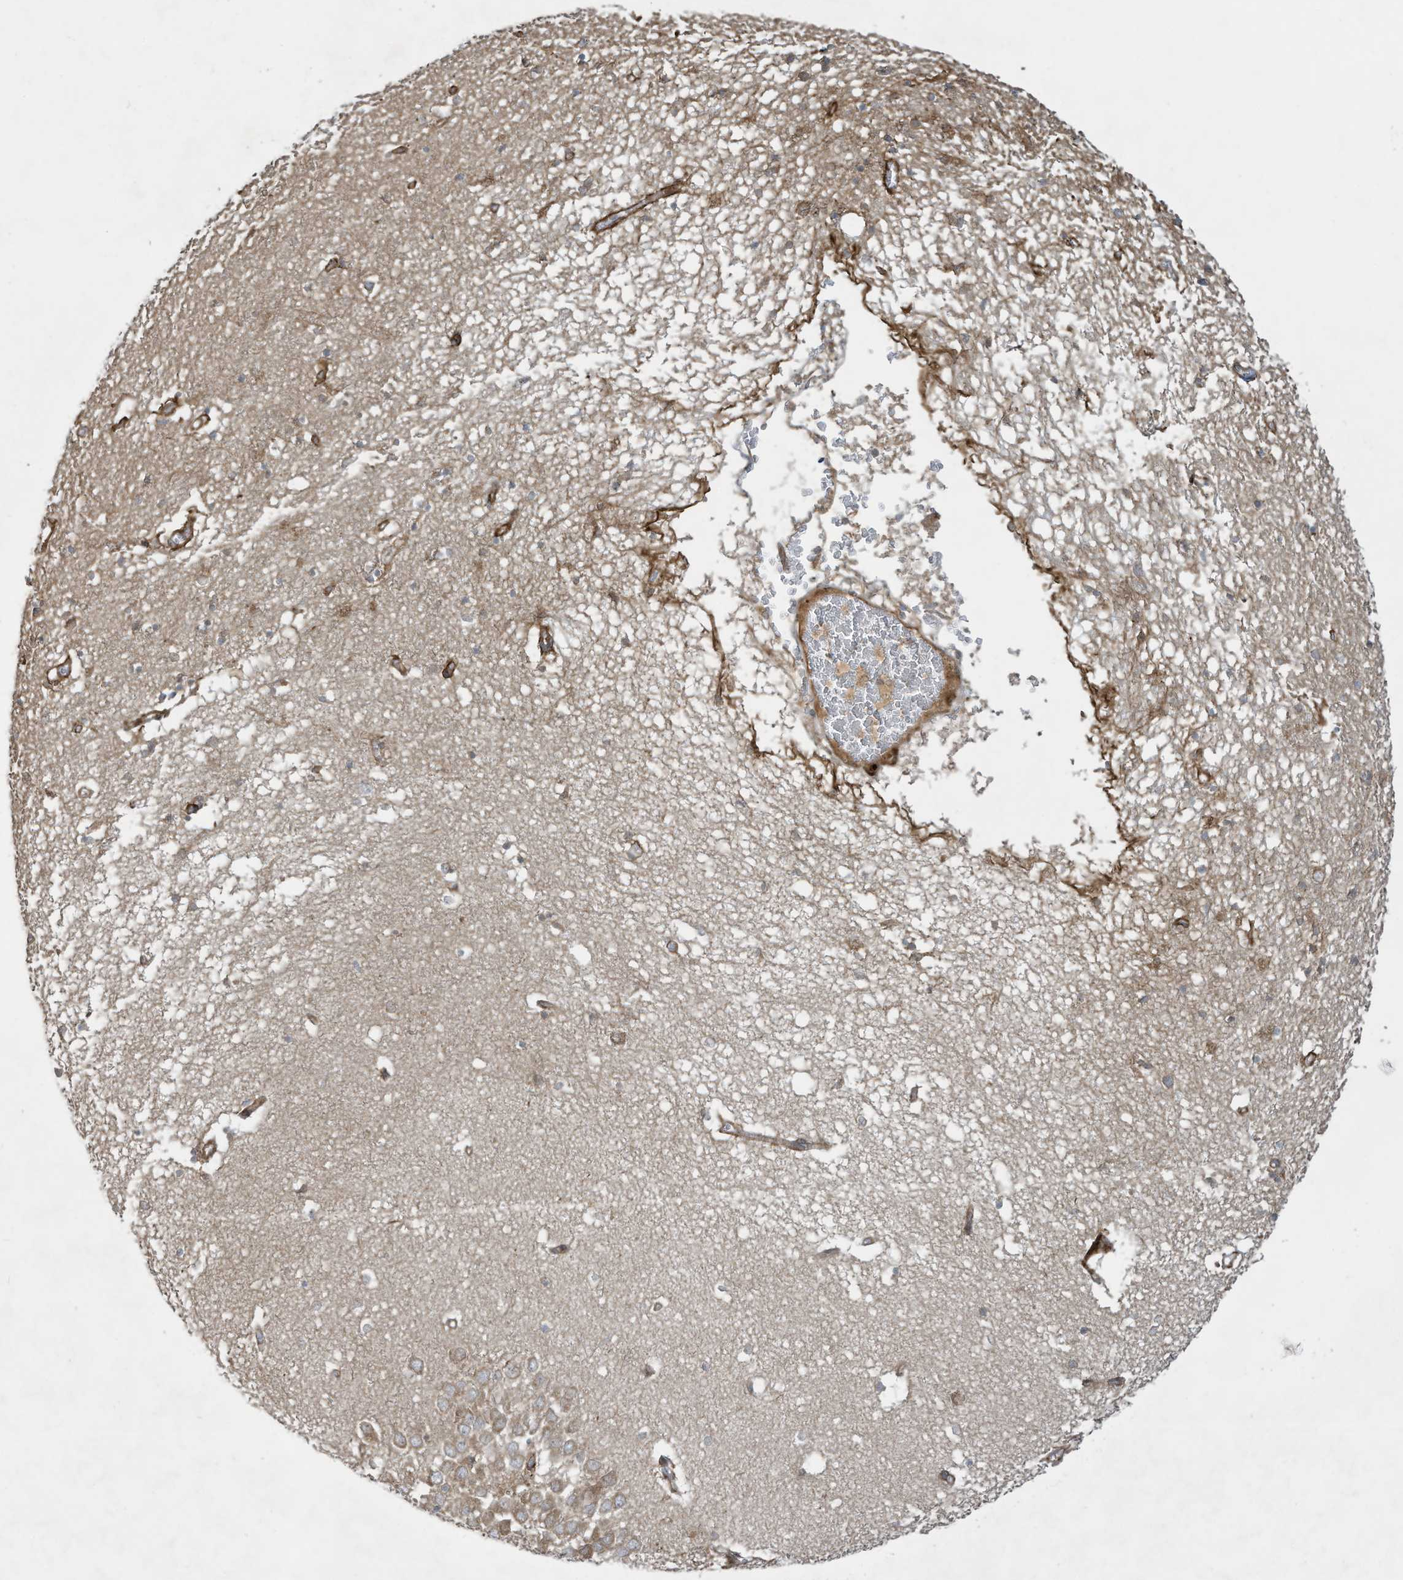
{"staining": {"intensity": "moderate", "quantity": "<25%", "location": "cytoplasmic/membranous"}, "tissue": "hippocampus", "cell_type": "Glial cells", "image_type": "normal", "snomed": [{"axis": "morphology", "description": "Normal tissue, NOS"}, {"axis": "topography", "description": "Hippocampus"}], "caption": "Protein expression analysis of normal human hippocampus reveals moderate cytoplasmic/membranous expression in about <25% of glial cells. Ihc stains the protein of interest in brown and the nuclei are stained blue.", "gene": "DDIT4", "patient": {"sex": "male", "age": 70}}